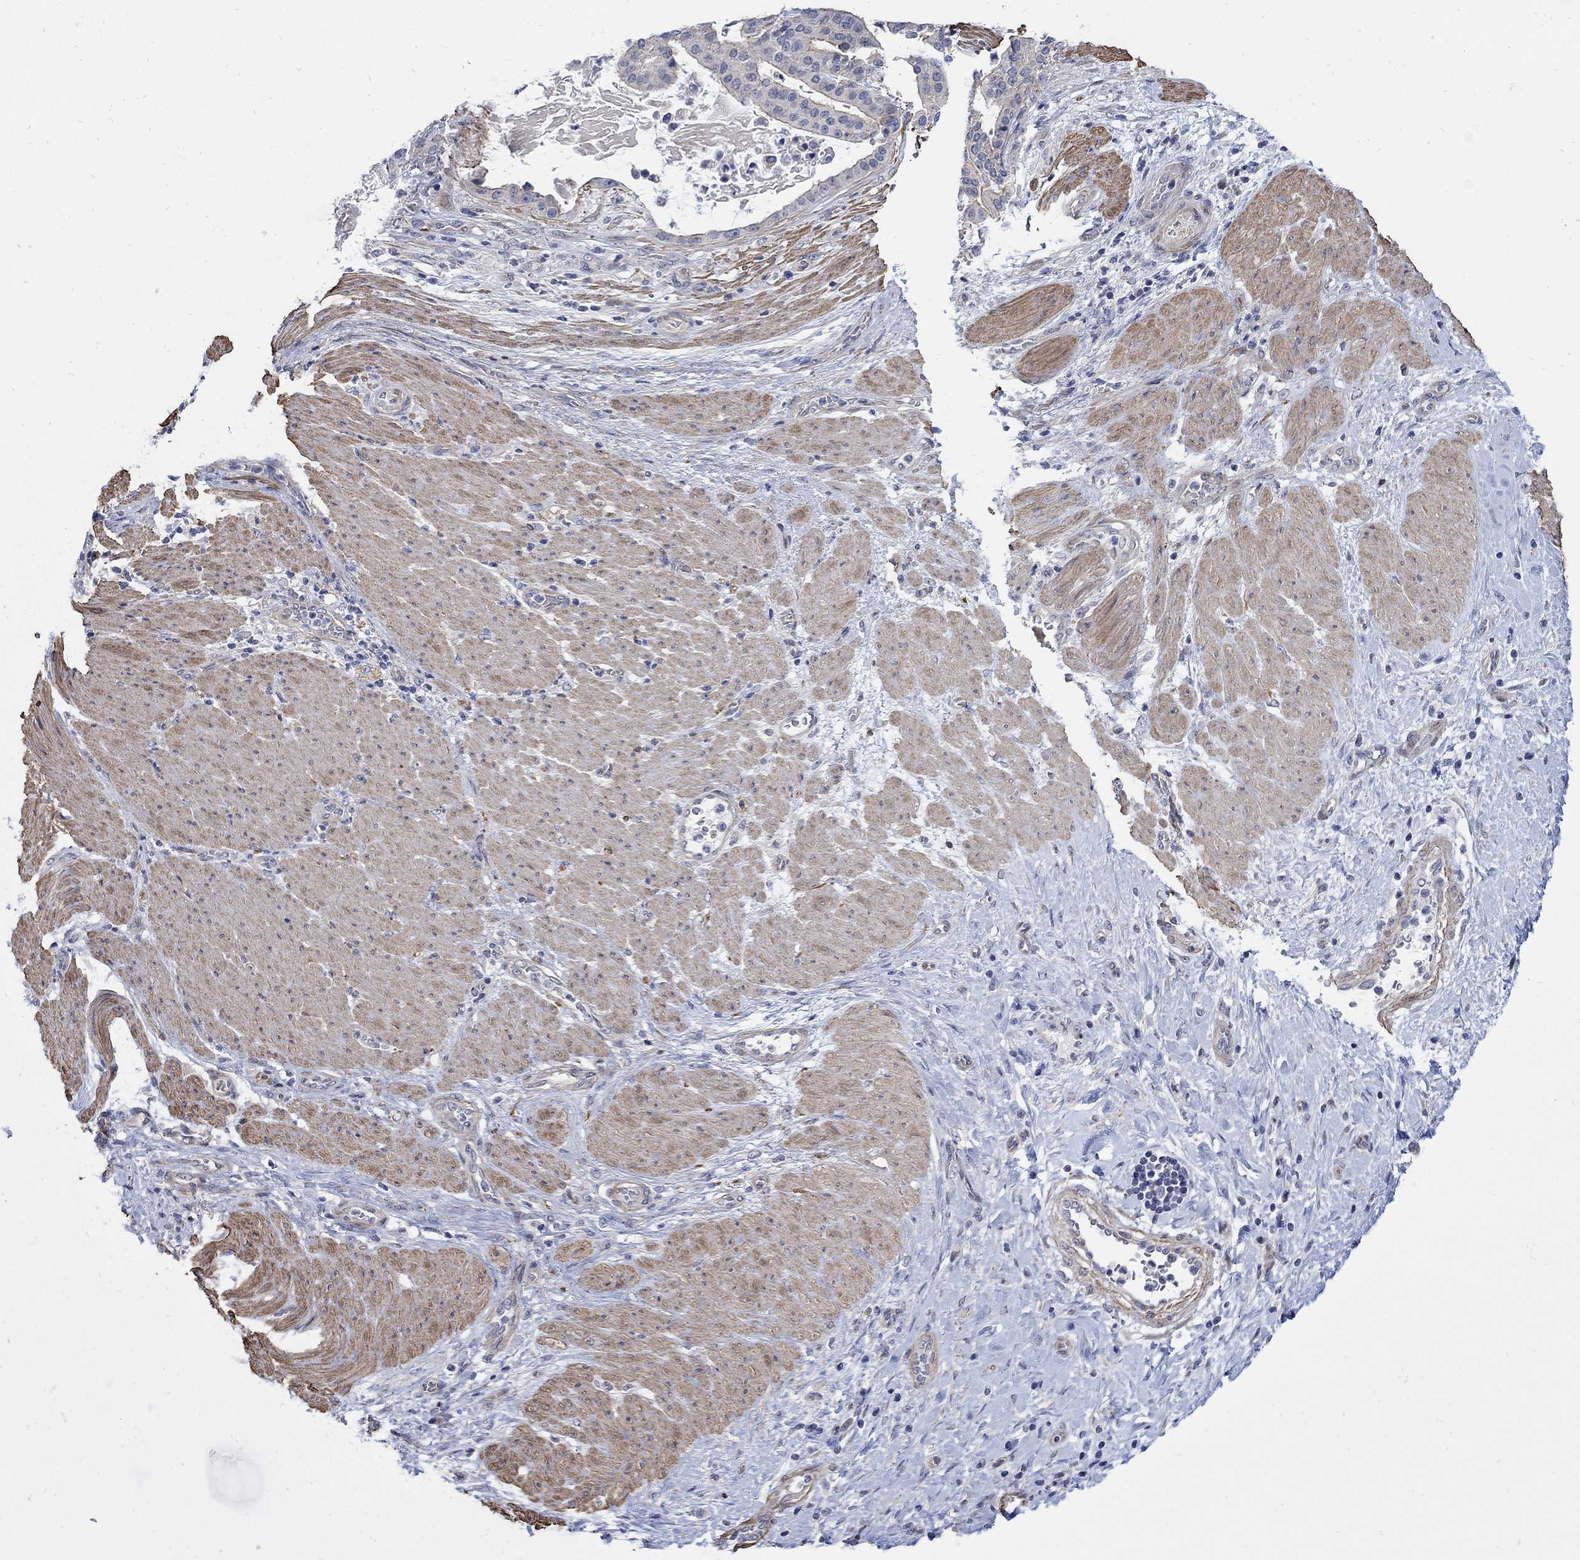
{"staining": {"intensity": "weak", "quantity": "<25%", "location": "cytoplasmic/membranous"}, "tissue": "stomach cancer", "cell_type": "Tumor cells", "image_type": "cancer", "snomed": [{"axis": "morphology", "description": "Adenocarcinoma, NOS"}, {"axis": "topography", "description": "Stomach"}], "caption": "IHC of human stomach adenocarcinoma exhibits no staining in tumor cells.", "gene": "SCN7A", "patient": {"sex": "male", "age": 48}}